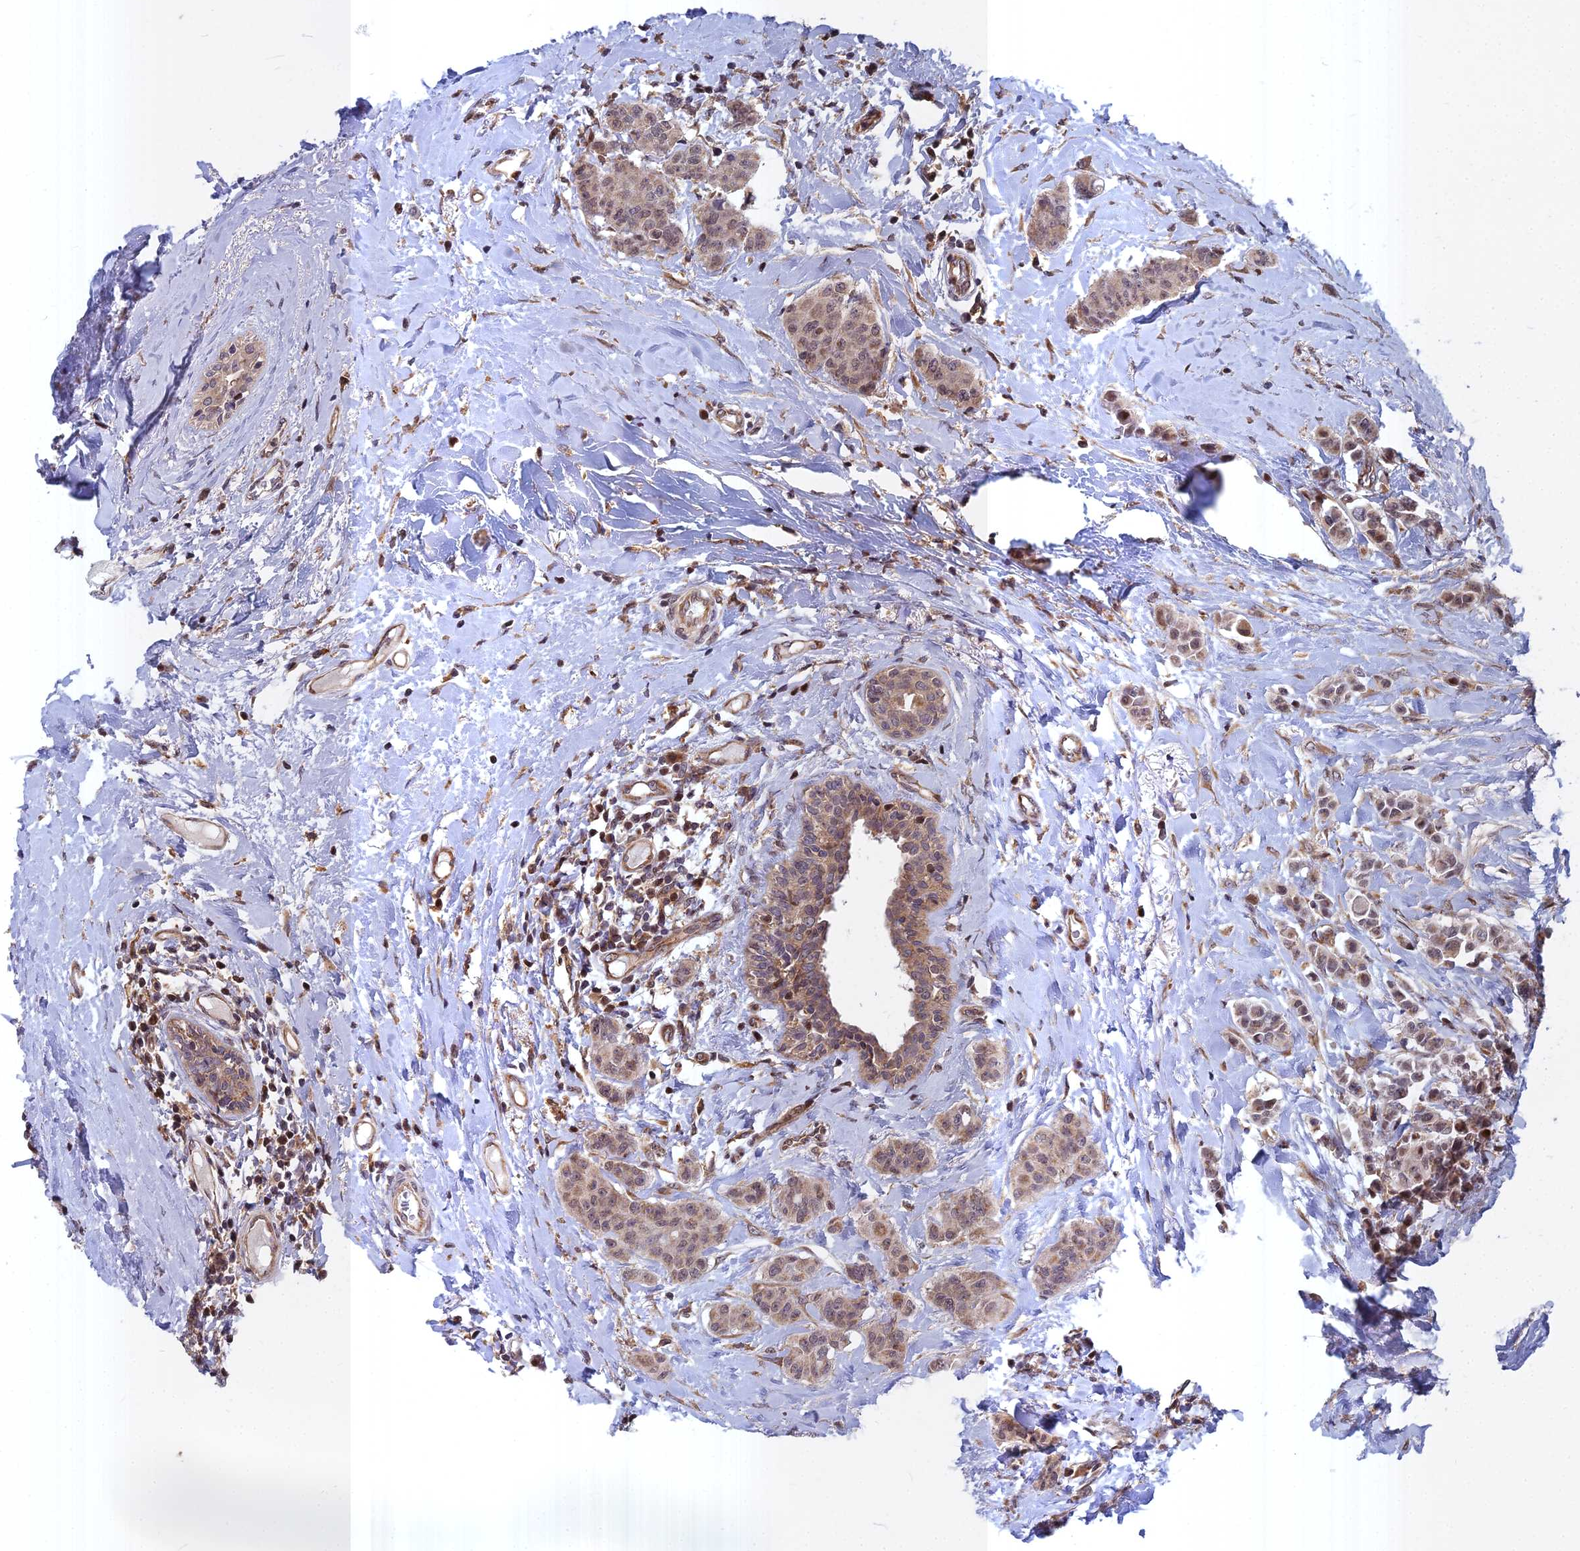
{"staining": {"intensity": "moderate", "quantity": ">75%", "location": "cytoplasmic/membranous,nuclear"}, "tissue": "breast cancer", "cell_type": "Tumor cells", "image_type": "cancer", "snomed": [{"axis": "morphology", "description": "Duct carcinoma"}, {"axis": "topography", "description": "Breast"}], "caption": "About >75% of tumor cells in human breast cancer display moderate cytoplasmic/membranous and nuclear protein positivity as visualized by brown immunohistochemical staining.", "gene": "COMMD2", "patient": {"sex": "female", "age": 40}}